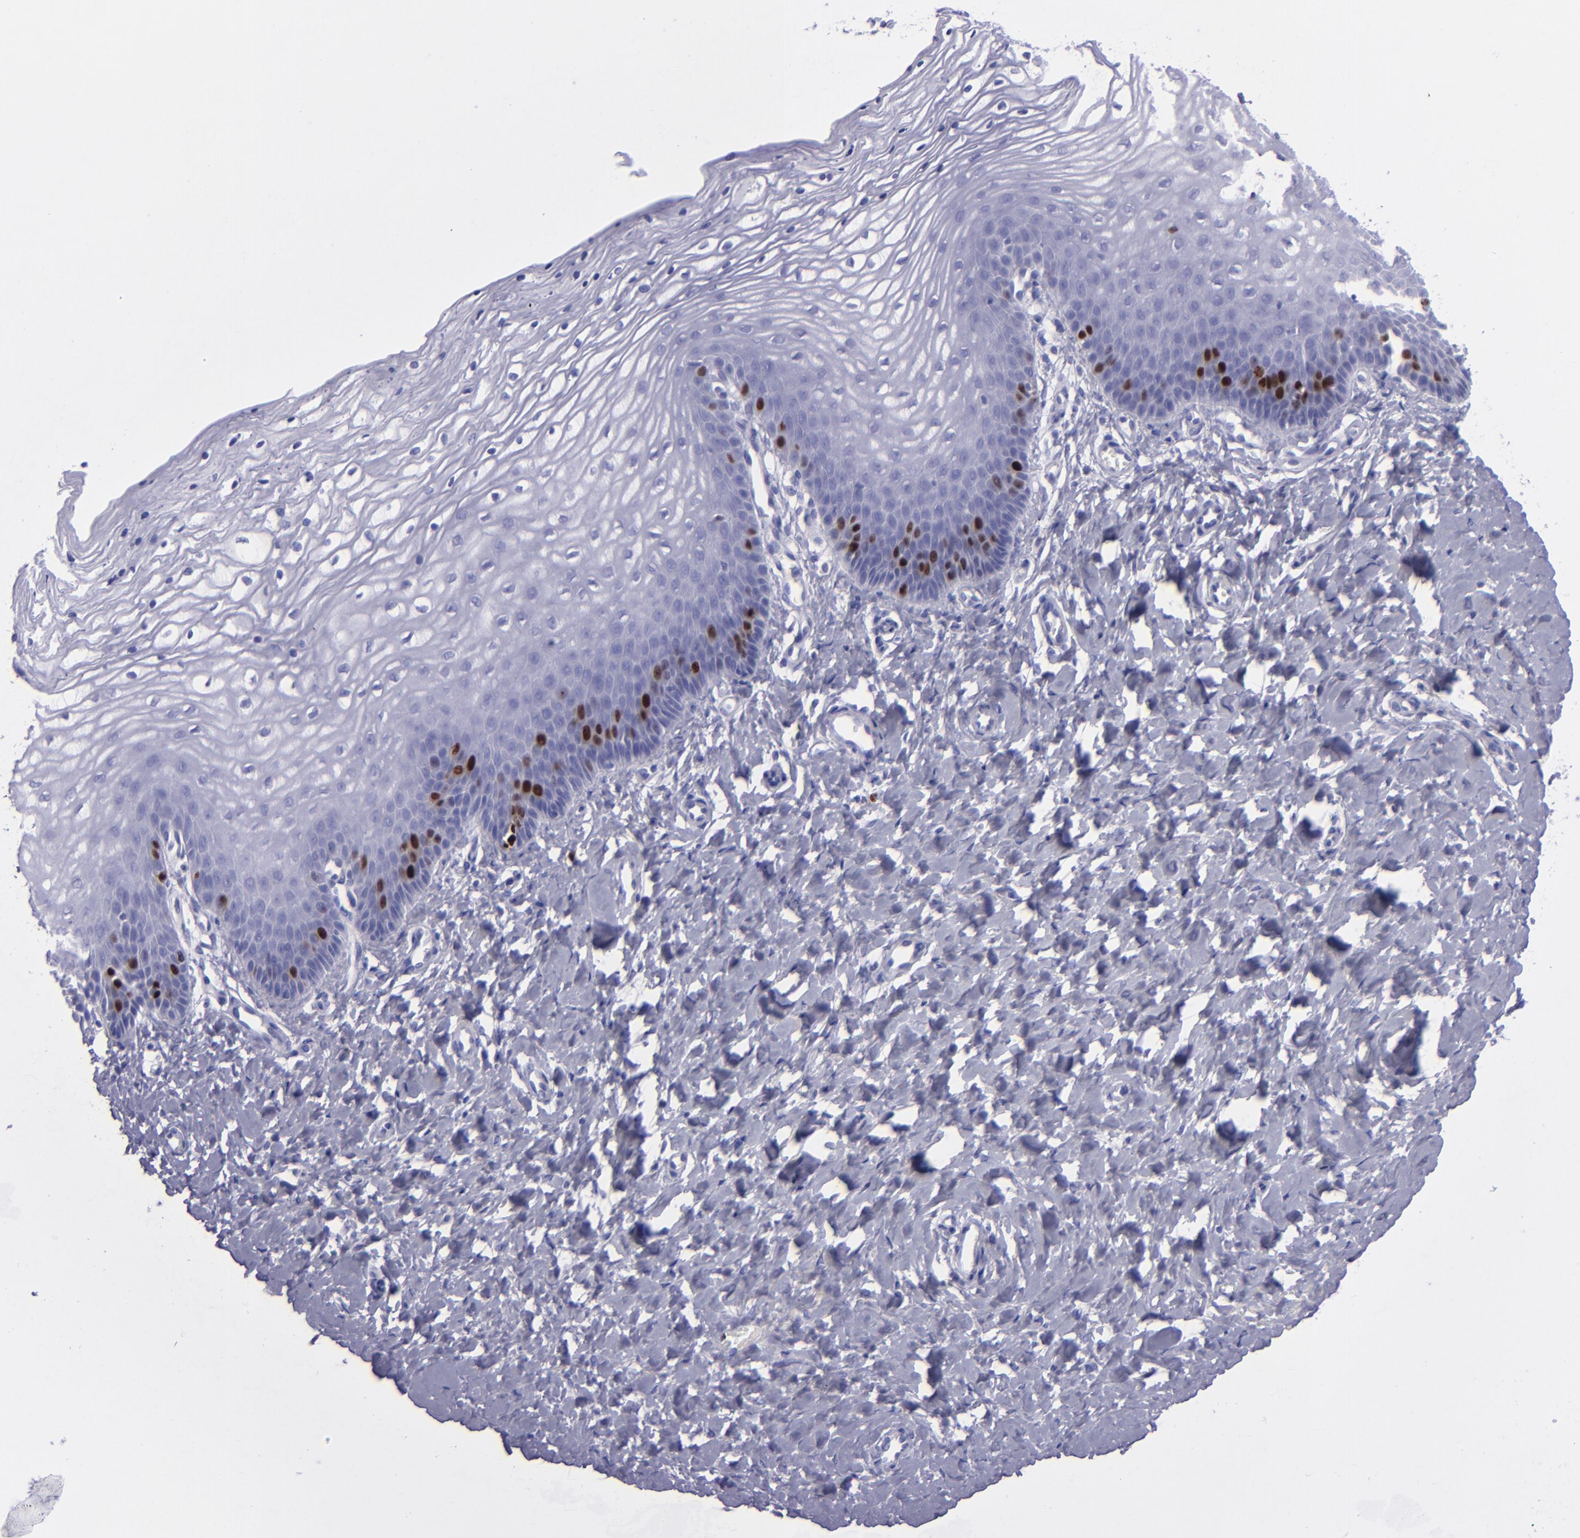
{"staining": {"intensity": "strong", "quantity": "<25%", "location": "nuclear"}, "tissue": "vagina", "cell_type": "Squamous epithelial cells", "image_type": "normal", "snomed": [{"axis": "morphology", "description": "Normal tissue, NOS"}, {"axis": "topography", "description": "Vagina"}], "caption": "Protein staining by immunohistochemistry demonstrates strong nuclear staining in approximately <25% of squamous epithelial cells in benign vagina. The protein of interest is shown in brown color, while the nuclei are stained blue.", "gene": "TOP2A", "patient": {"sex": "female", "age": 68}}